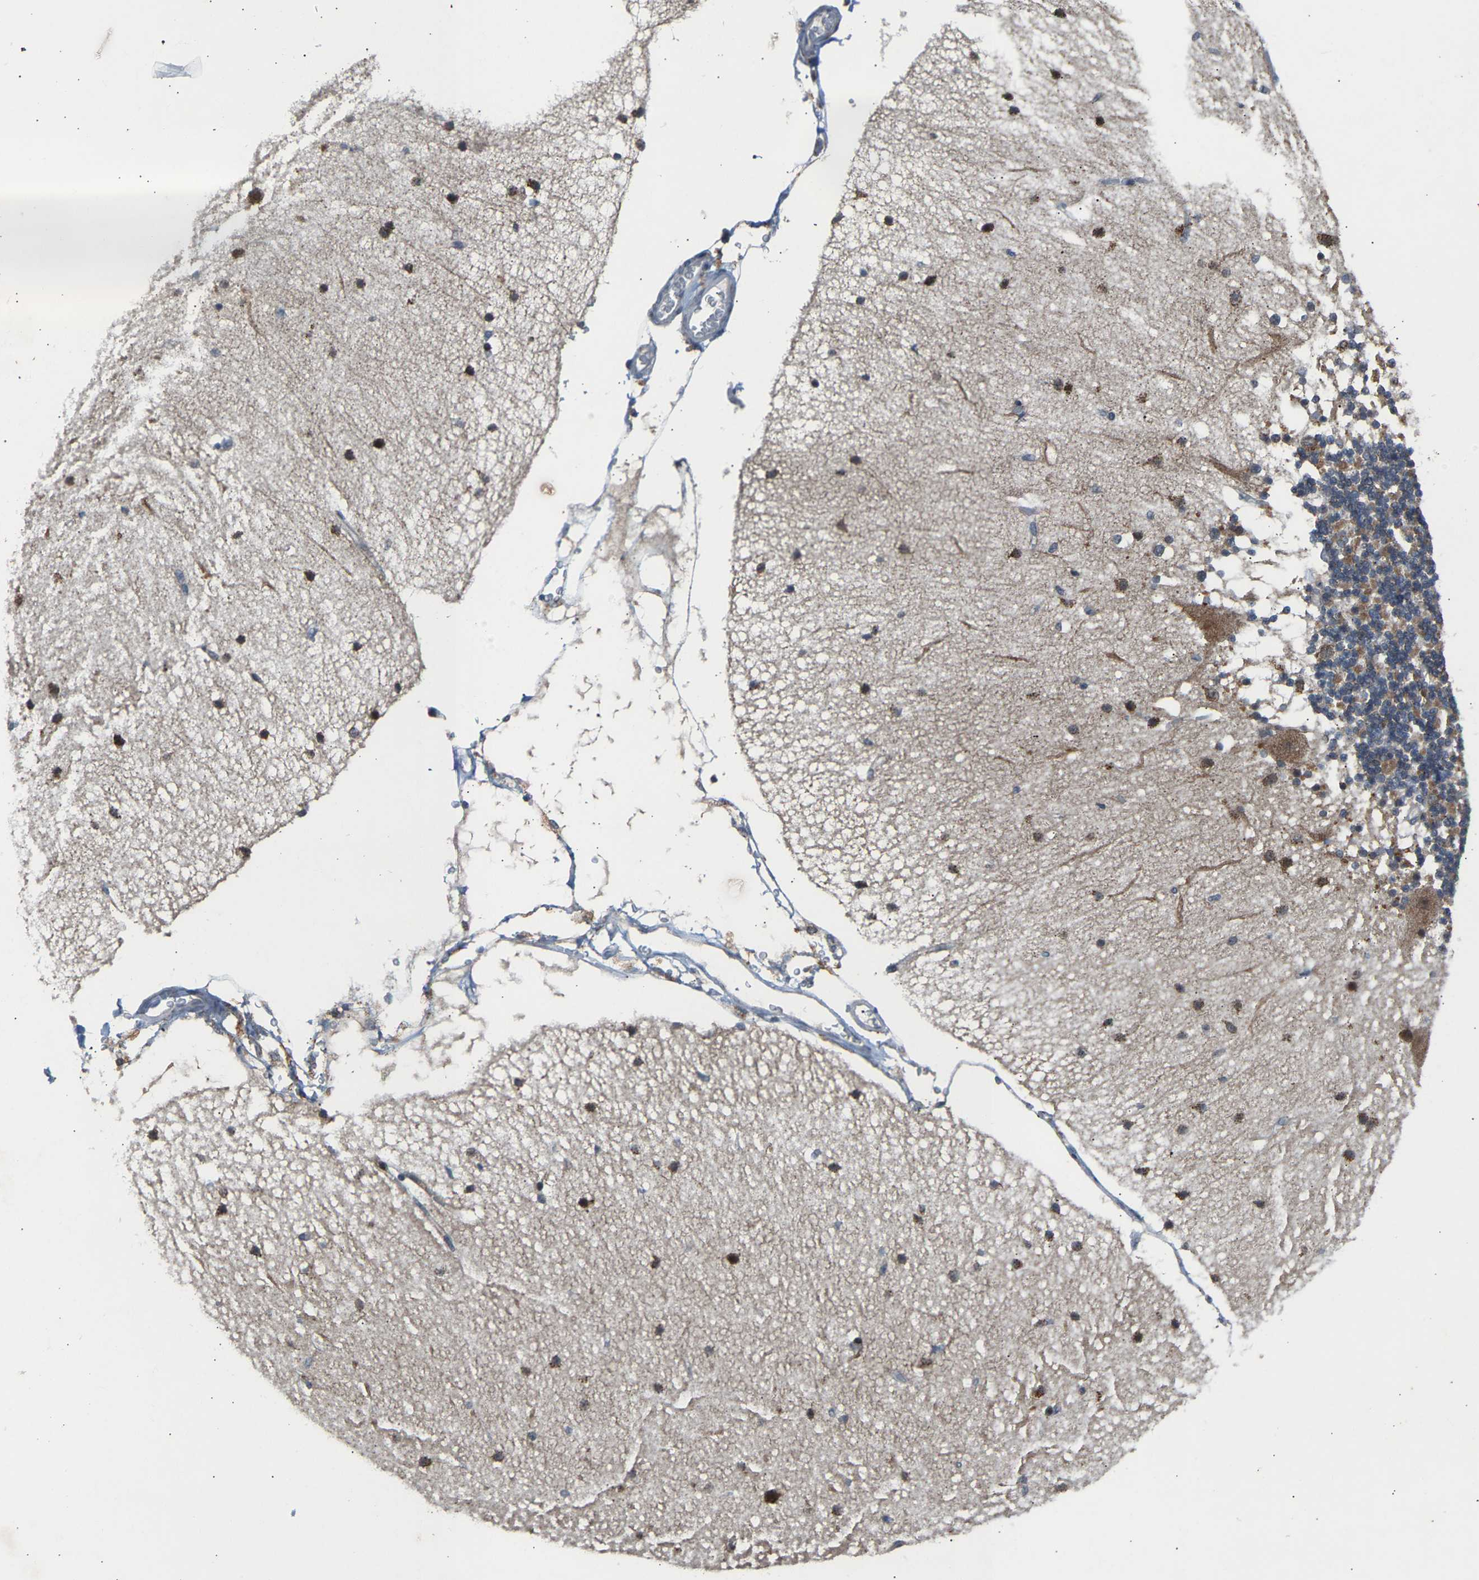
{"staining": {"intensity": "moderate", "quantity": "25%-75%", "location": "cytoplasmic/membranous"}, "tissue": "cerebellum", "cell_type": "Cells in granular layer", "image_type": "normal", "snomed": [{"axis": "morphology", "description": "Normal tissue, NOS"}, {"axis": "topography", "description": "Cerebellum"}], "caption": "Immunohistochemical staining of unremarkable cerebellum reveals moderate cytoplasmic/membranous protein positivity in about 25%-75% of cells in granular layer.", "gene": "SLIRP", "patient": {"sex": "female", "age": 54}}